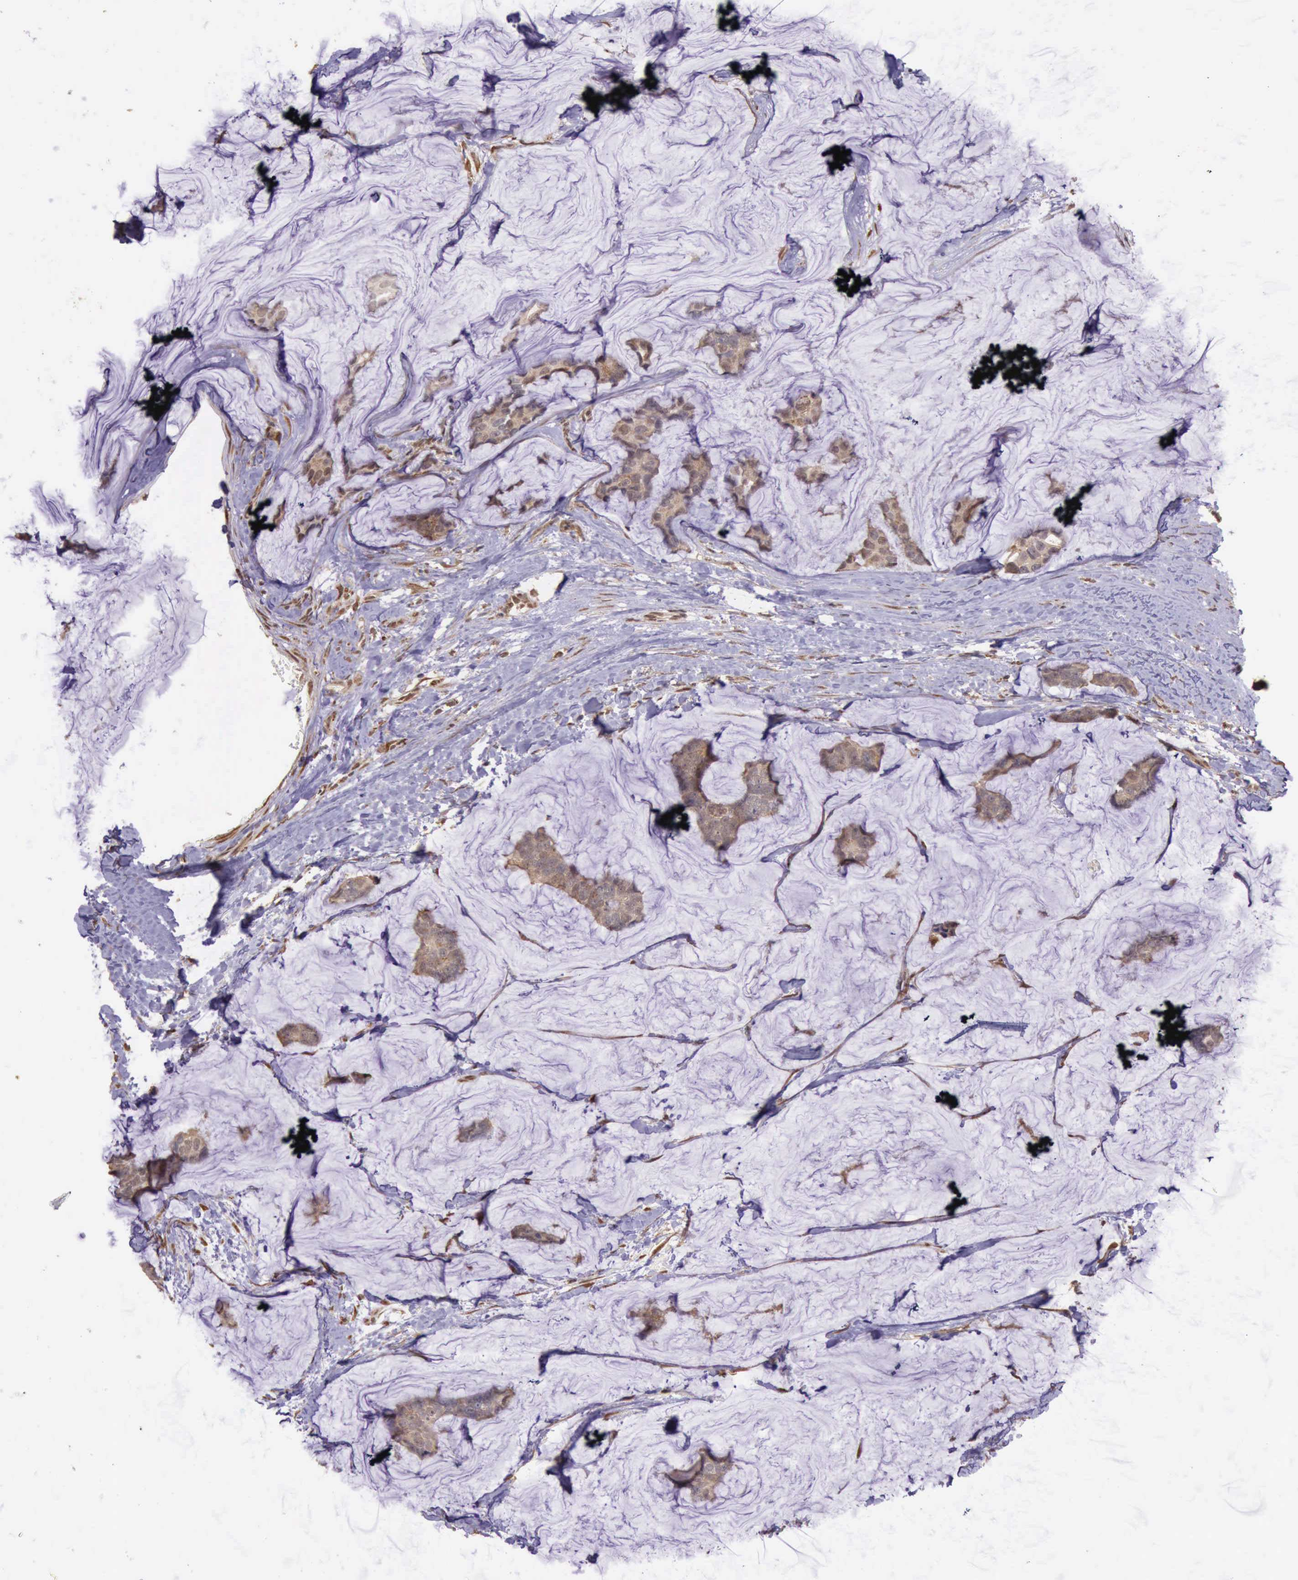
{"staining": {"intensity": "moderate", "quantity": ">75%", "location": "cytoplasmic/membranous"}, "tissue": "breast cancer", "cell_type": "Tumor cells", "image_type": "cancer", "snomed": [{"axis": "morphology", "description": "Normal tissue, NOS"}, {"axis": "morphology", "description": "Duct carcinoma"}, {"axis": "topography", "description": "Breast"}], "caption": "Immunohistochemical staining of human breast cancer (intraductal carcinoma) reveals medium levels of moderate cytoplasmic/membranous protein positivity in about >75% of tumor cells. The staining was performed using DAB (3,3'-diaminobenzidine) to visualize the protein expression in brown, while the nuclei were stained in blue with hematoxylin (Magnification: 20x).", "gene": "ARMCX3", "patient": {"sex": "female", "age": 50}}